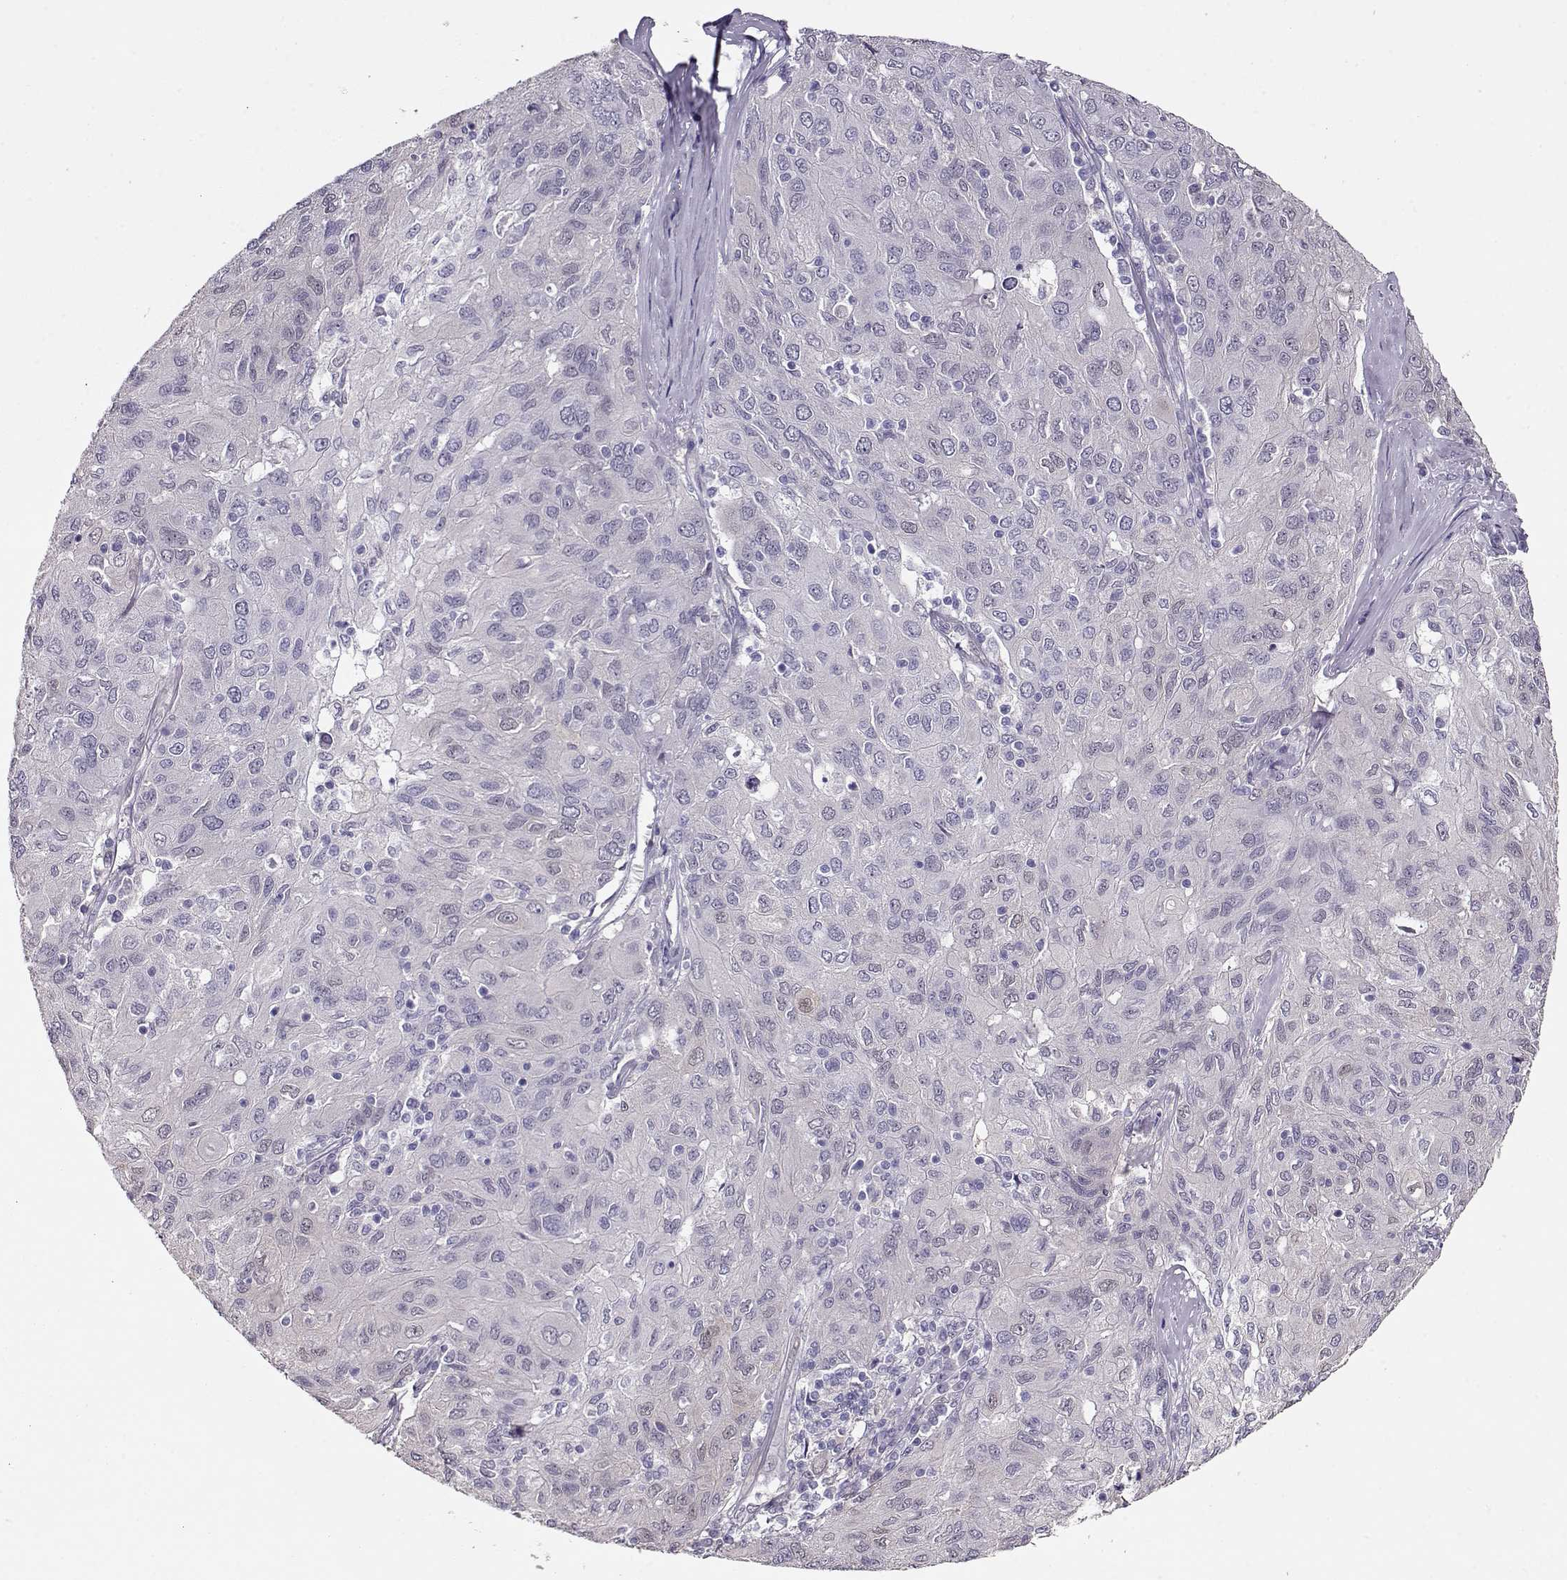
{"staining": {"intensity": "negative", "quantity": "none", "location": "none"}, "tissue": "ovarian cancer", "cell_type": "Tumor cells", "image_type": "cancer", "snomed": [{"axis": "morphology", "description": "Carcinoma, endometroid"}, {"axis": "topography", "description": "Ovary"}], "caption": "Immunohistochemistry (IHC) histopathology image of ovarian endometroid carcinoma stained for a protein (brown), which exhibits no staining in tumor cells.", "gene": "CCR8", "patient": {"sex": "female", "age": 50}}